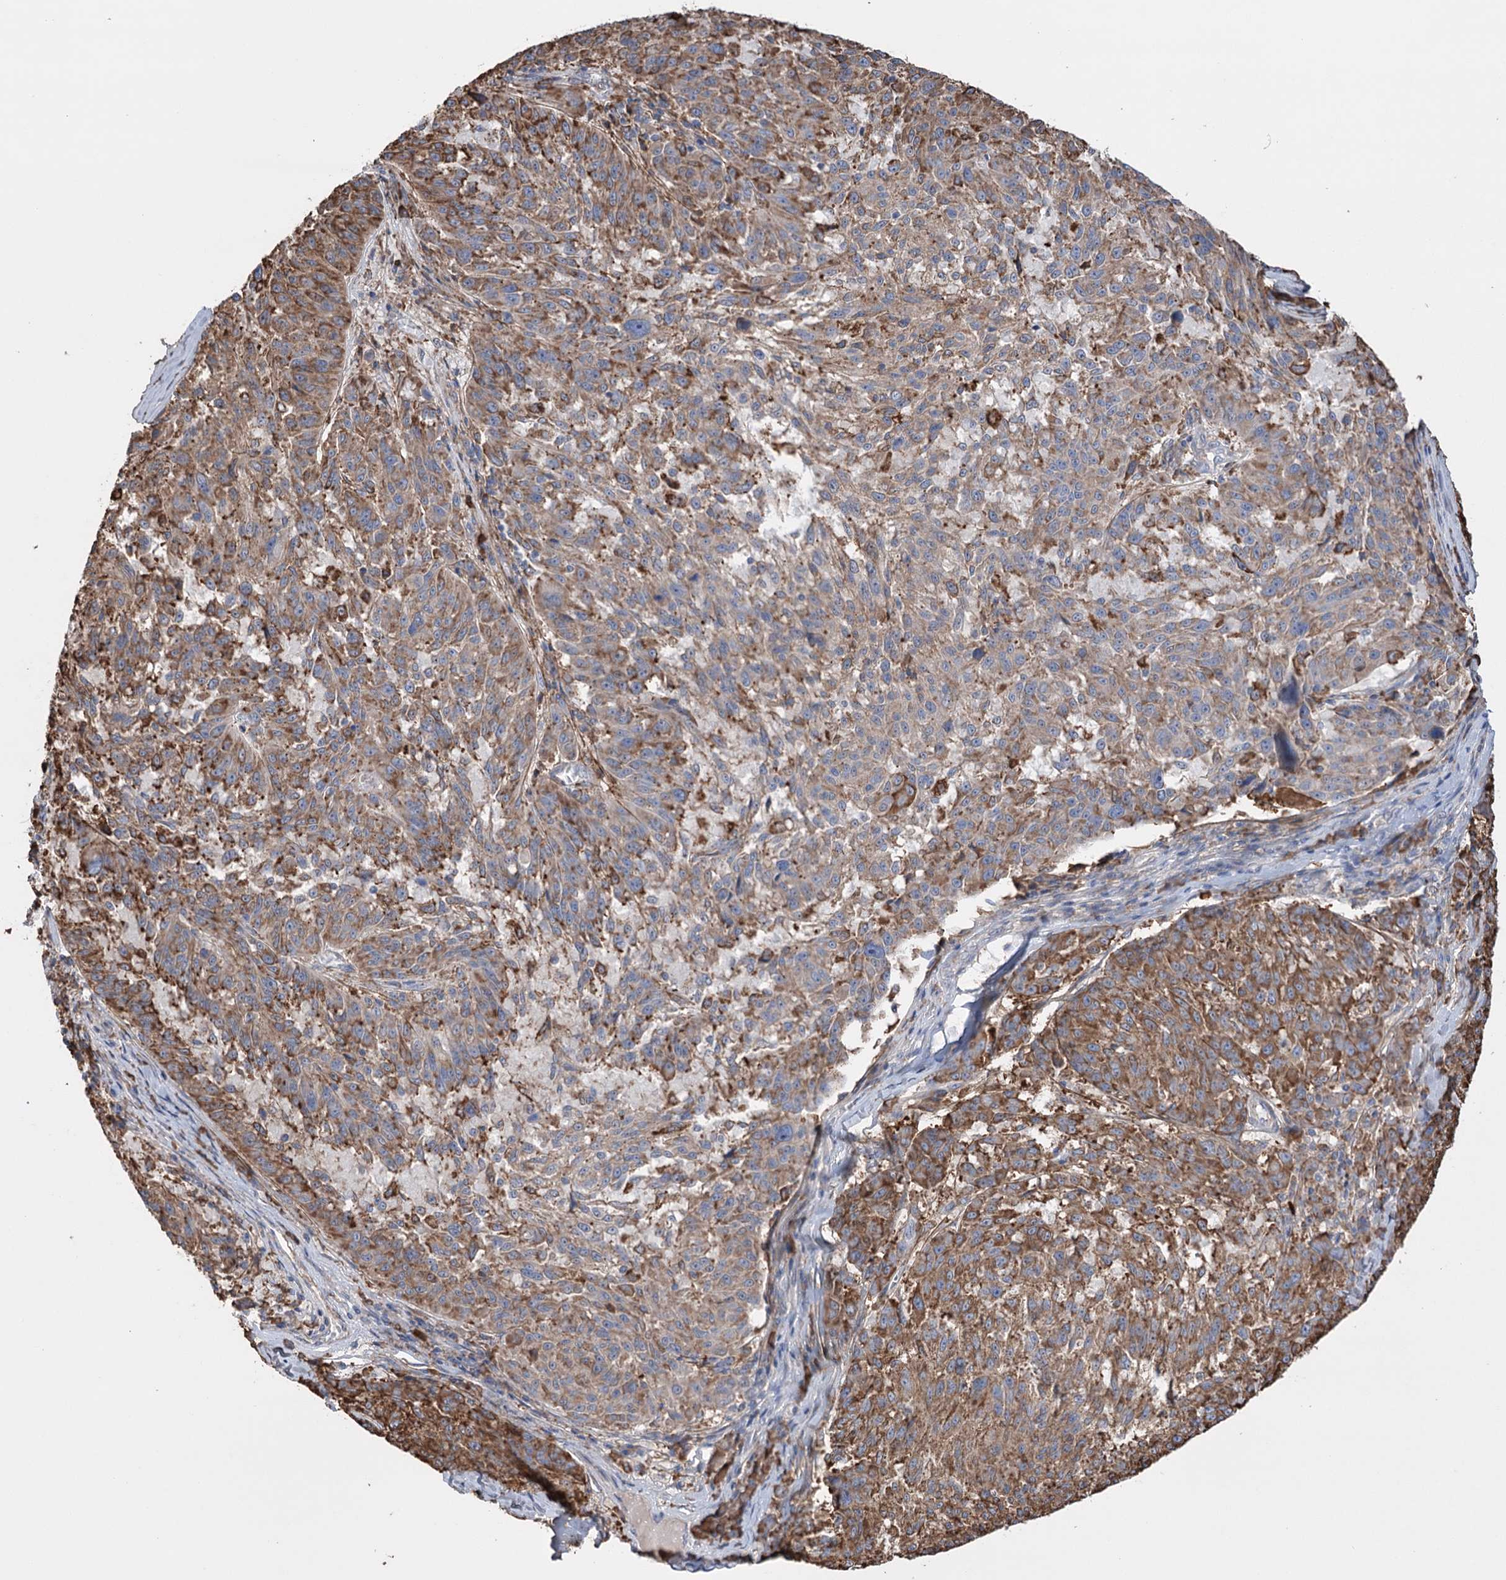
{"staining": {"intensity": "moderate", "quantity": ">75%", "location": "cytoplasmic/membranous"}, "tissue": "melanoma", "cell_type": "Tumor cells", "image_type": "cancer", "snomed": [{"axis": "morphology", "description": "Malignant melanoma, NOS"}, {"axis": "topography", "description": "Skin"}], "caption": "This is a histology image of immunohistochemistry staining of melanoma, which shows moderate expression in the cytoplasmic/membranous of tumor cells.", "gene": "TRIM71", "patient": {"sex": "male", "age": 53}}